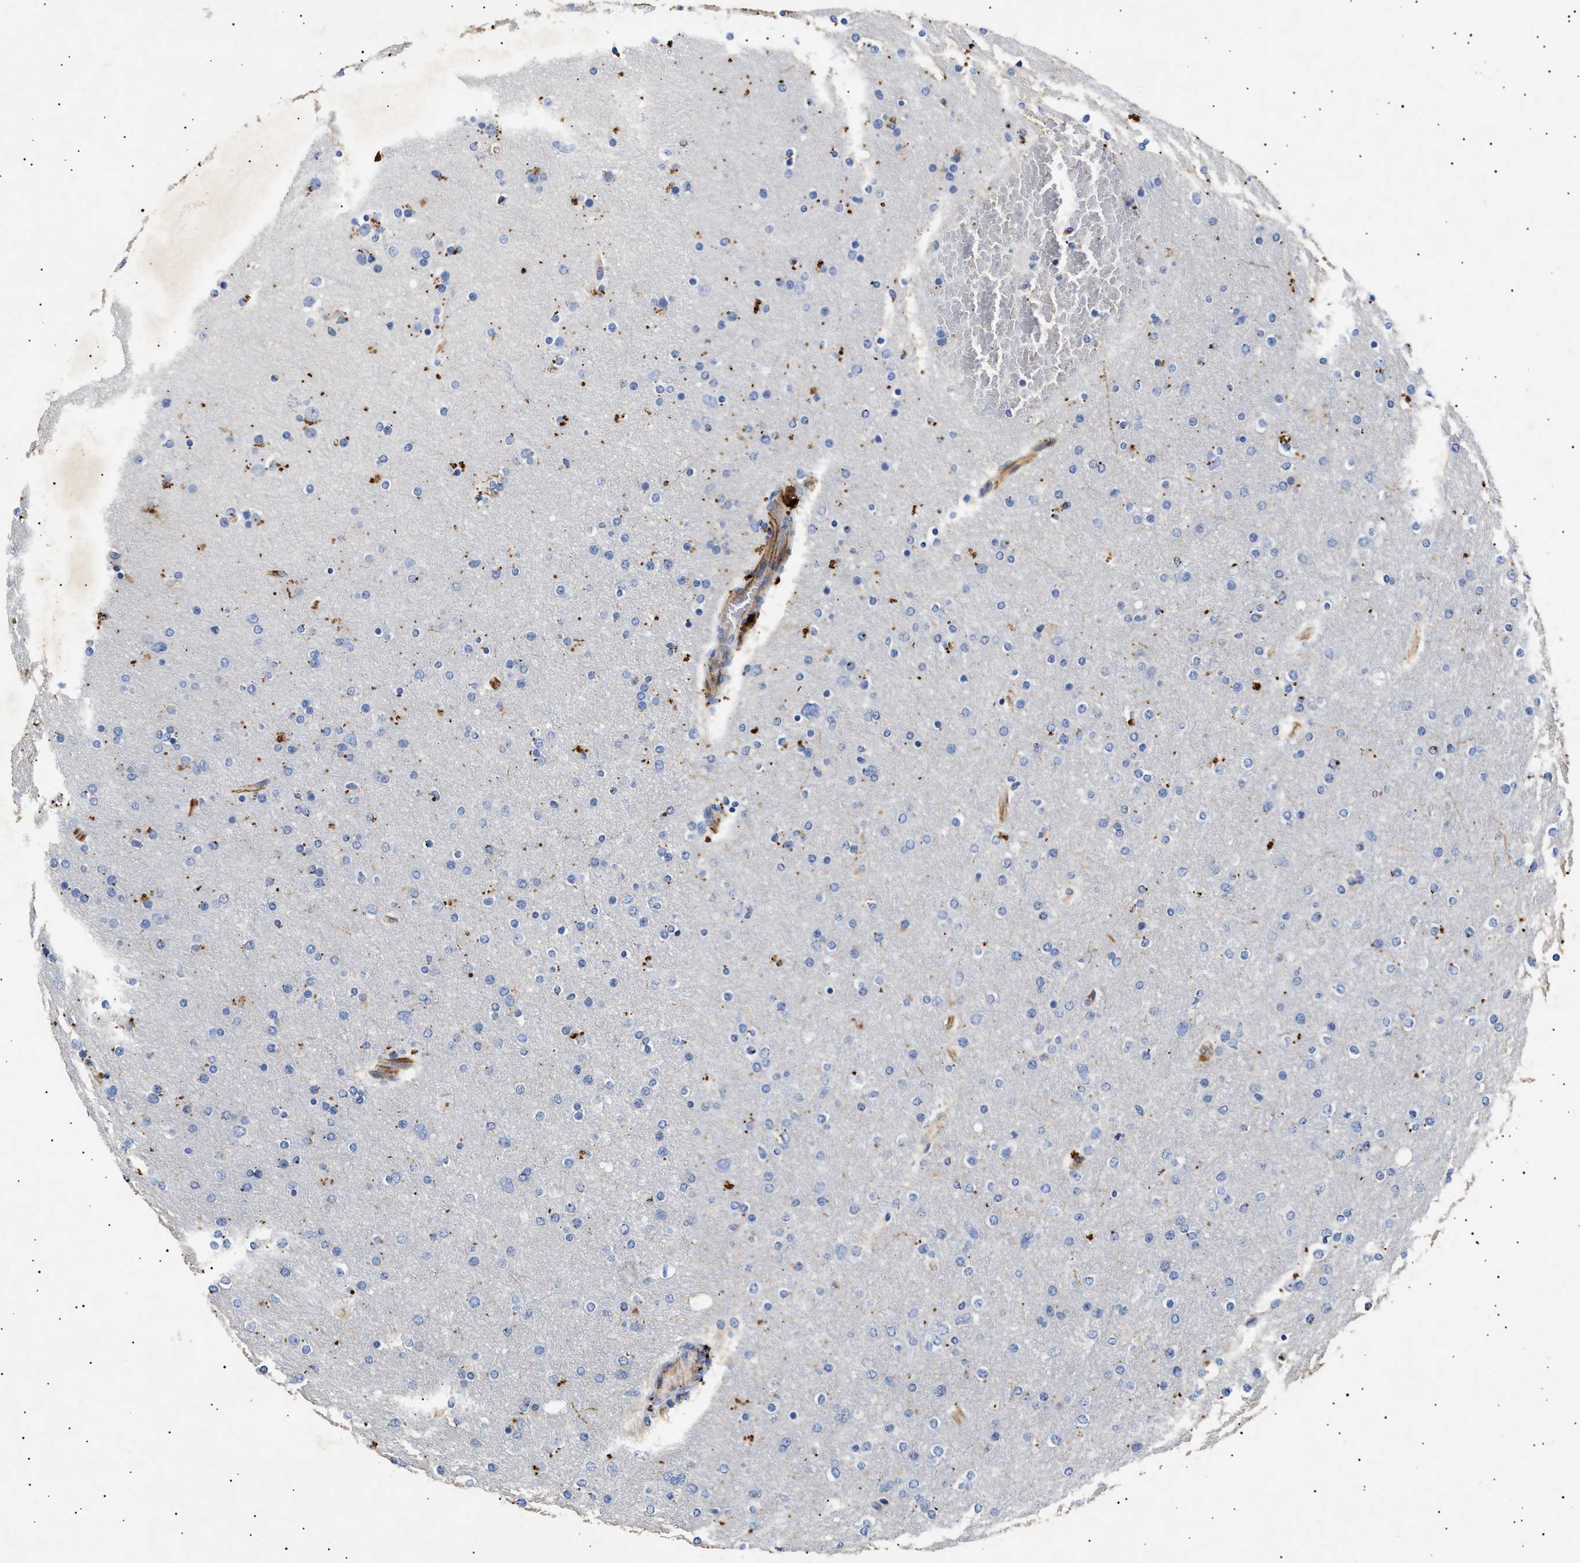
{"staining": {"intensity": "negative", "quantity": "none", "location": "none"}, "tissue": "glioma", "cell_type": "Tumor cells", "image_type": "cancer", "snomed": [{"axis": "morphology", "description": "Glioma, malignant, High grade"}, {"axis": "topography", "description": "Cerebral cortex"}], "caption": "The micrograph shows no significant staining in tumor cells of high-grade glioma (malignant).", "gene": "OLFML2A", "patient": {"sex": "female", "age": 36}}